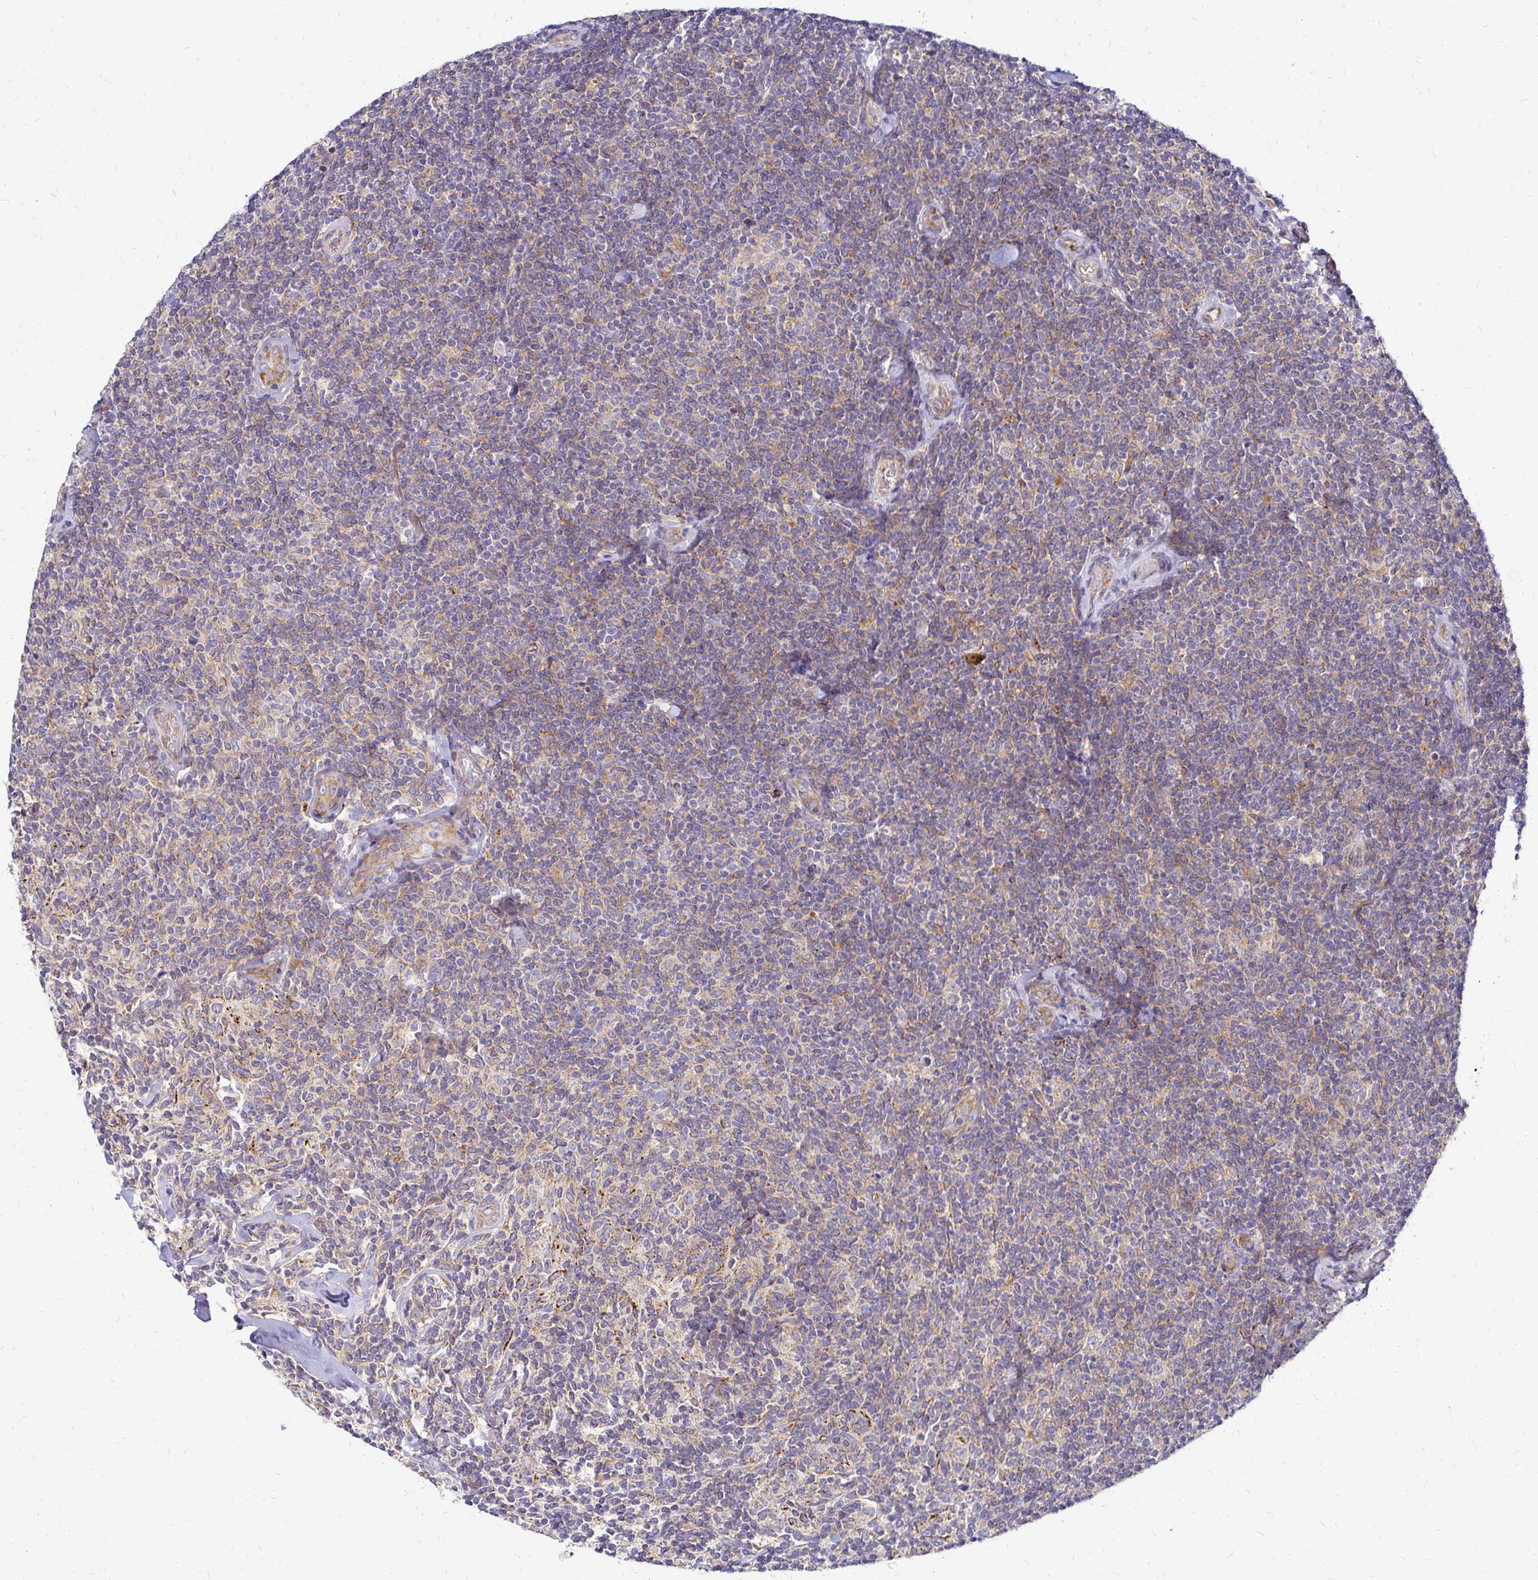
{"staining": {"intensity": "negative", "quantity": "none", "location": "none"}, "tissue": "lymphoma", "cell_type": "Tumor cells", "image_type": "cancer", "snomed": [{"axis": "morphology", "description": "Malignant lymphoma, non-Hodgkin's type, Low grade"}, {"axis": "topography", "description": "Lymph node"}], "caption": "This is a image of IHC staining of malignant lymphoma, non-Hodgkin's type (low-grade), which shows no staining in tumor cells. Nuclei are stained in blue.", "gene": "IDUA", "patient": {"sex": "female", "age": 56}}